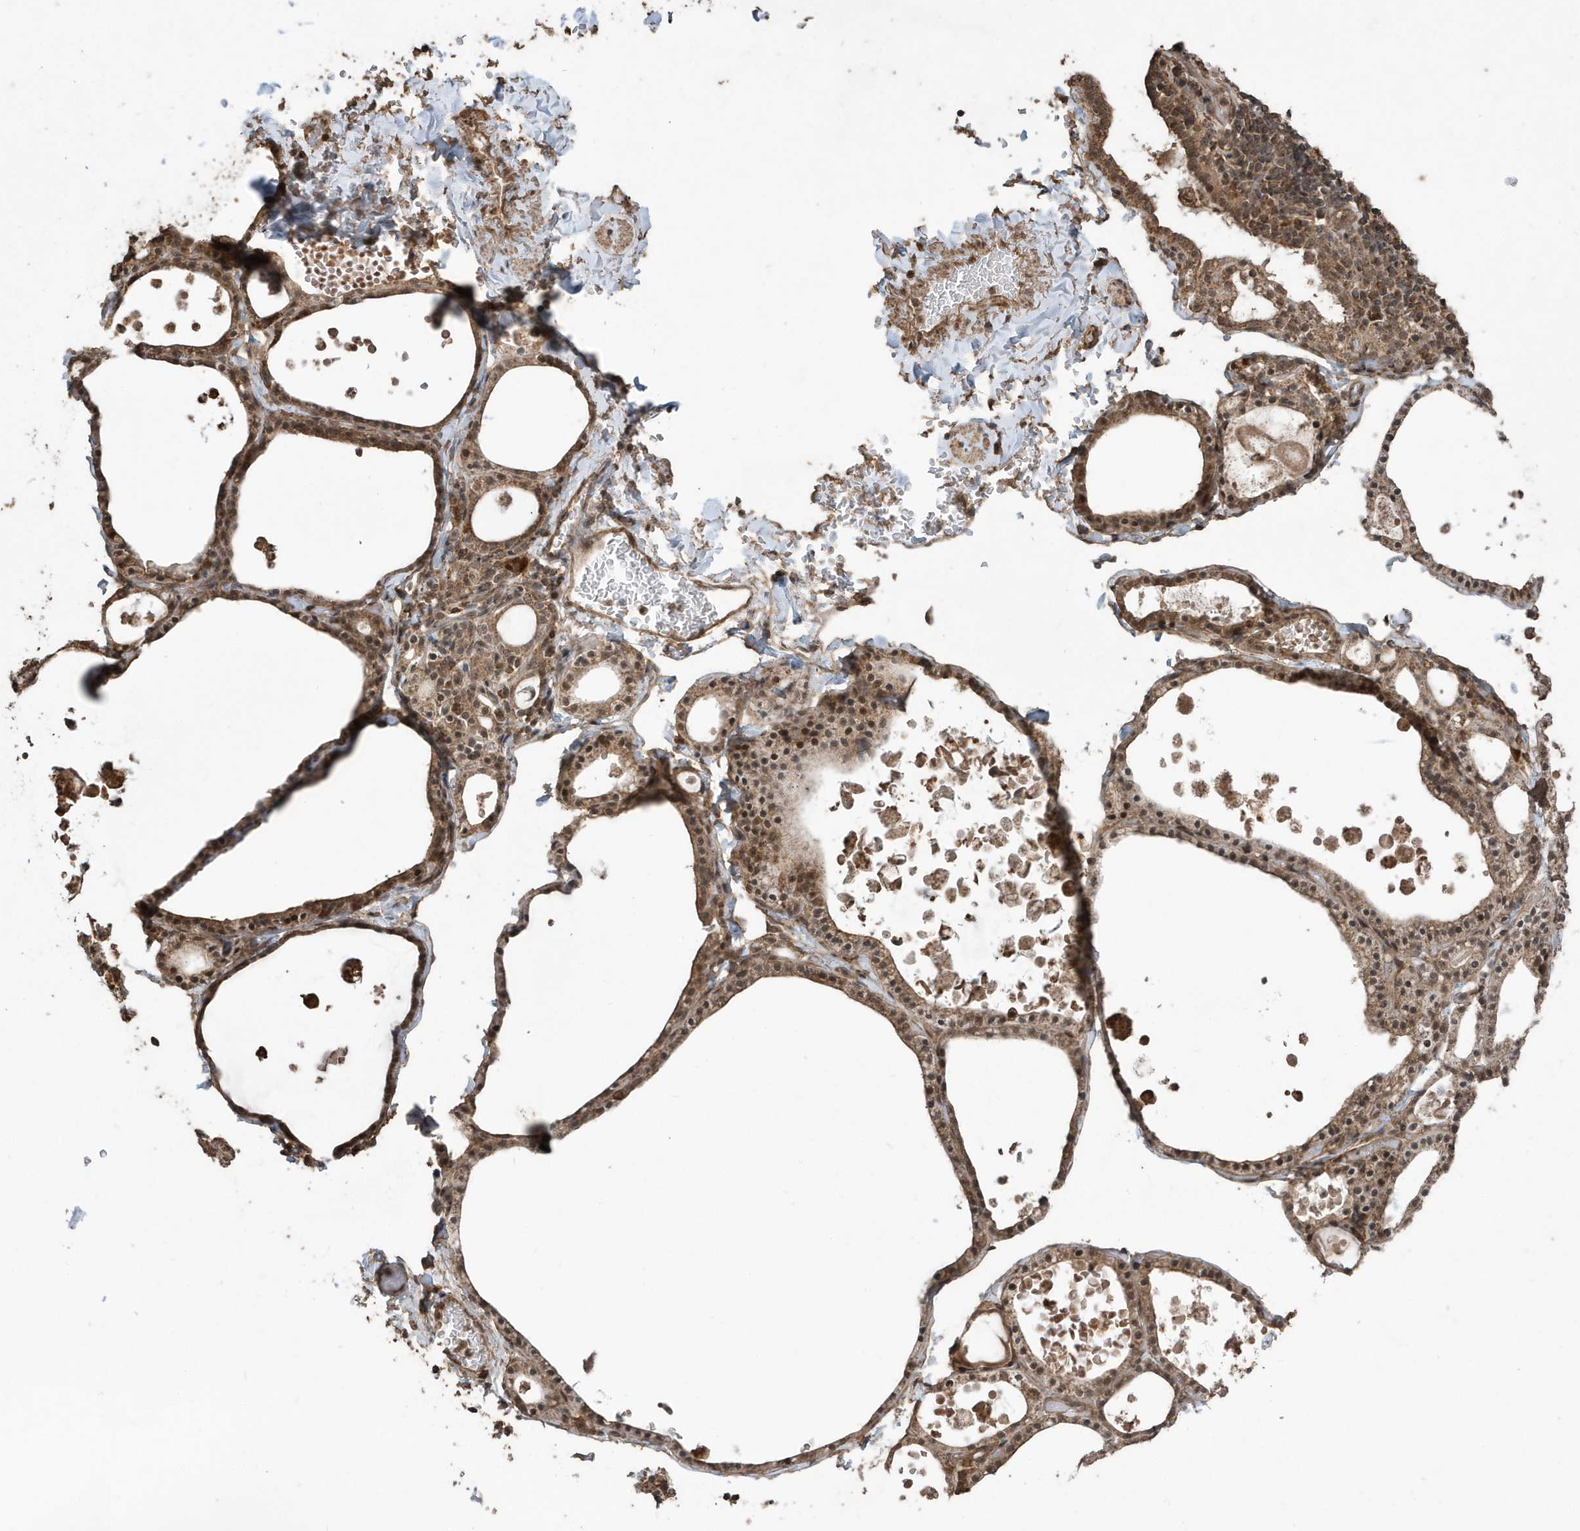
{"staining": {"intensity": "moderate", "quantity": ">75%", "location": "cytoplasmic/membranous,nuclear"}, "tissue": "thyroid gland", "cell_type": "Glandular cells", "image_type": "normal", "snomed": [{"axis": "morphology", "description": "Normal tissue, NOS"}, {"axis": "topography", "description": "Thyroid gland"}], "caption": "Benign thyroid gland was stained to show a protein in brown. There is medium levels of moderate cytoplasmic/membranous,nuclear staining in about >75% of glandular cells. The protein is stained brown, and the nuclei are stained in blue (DAB (3,3'-diaminobenzidine) IHC with brightfield microscopy, high magnification).", "gene": "PAXBP1", "patient": {"sex": "male", "age": 56}}